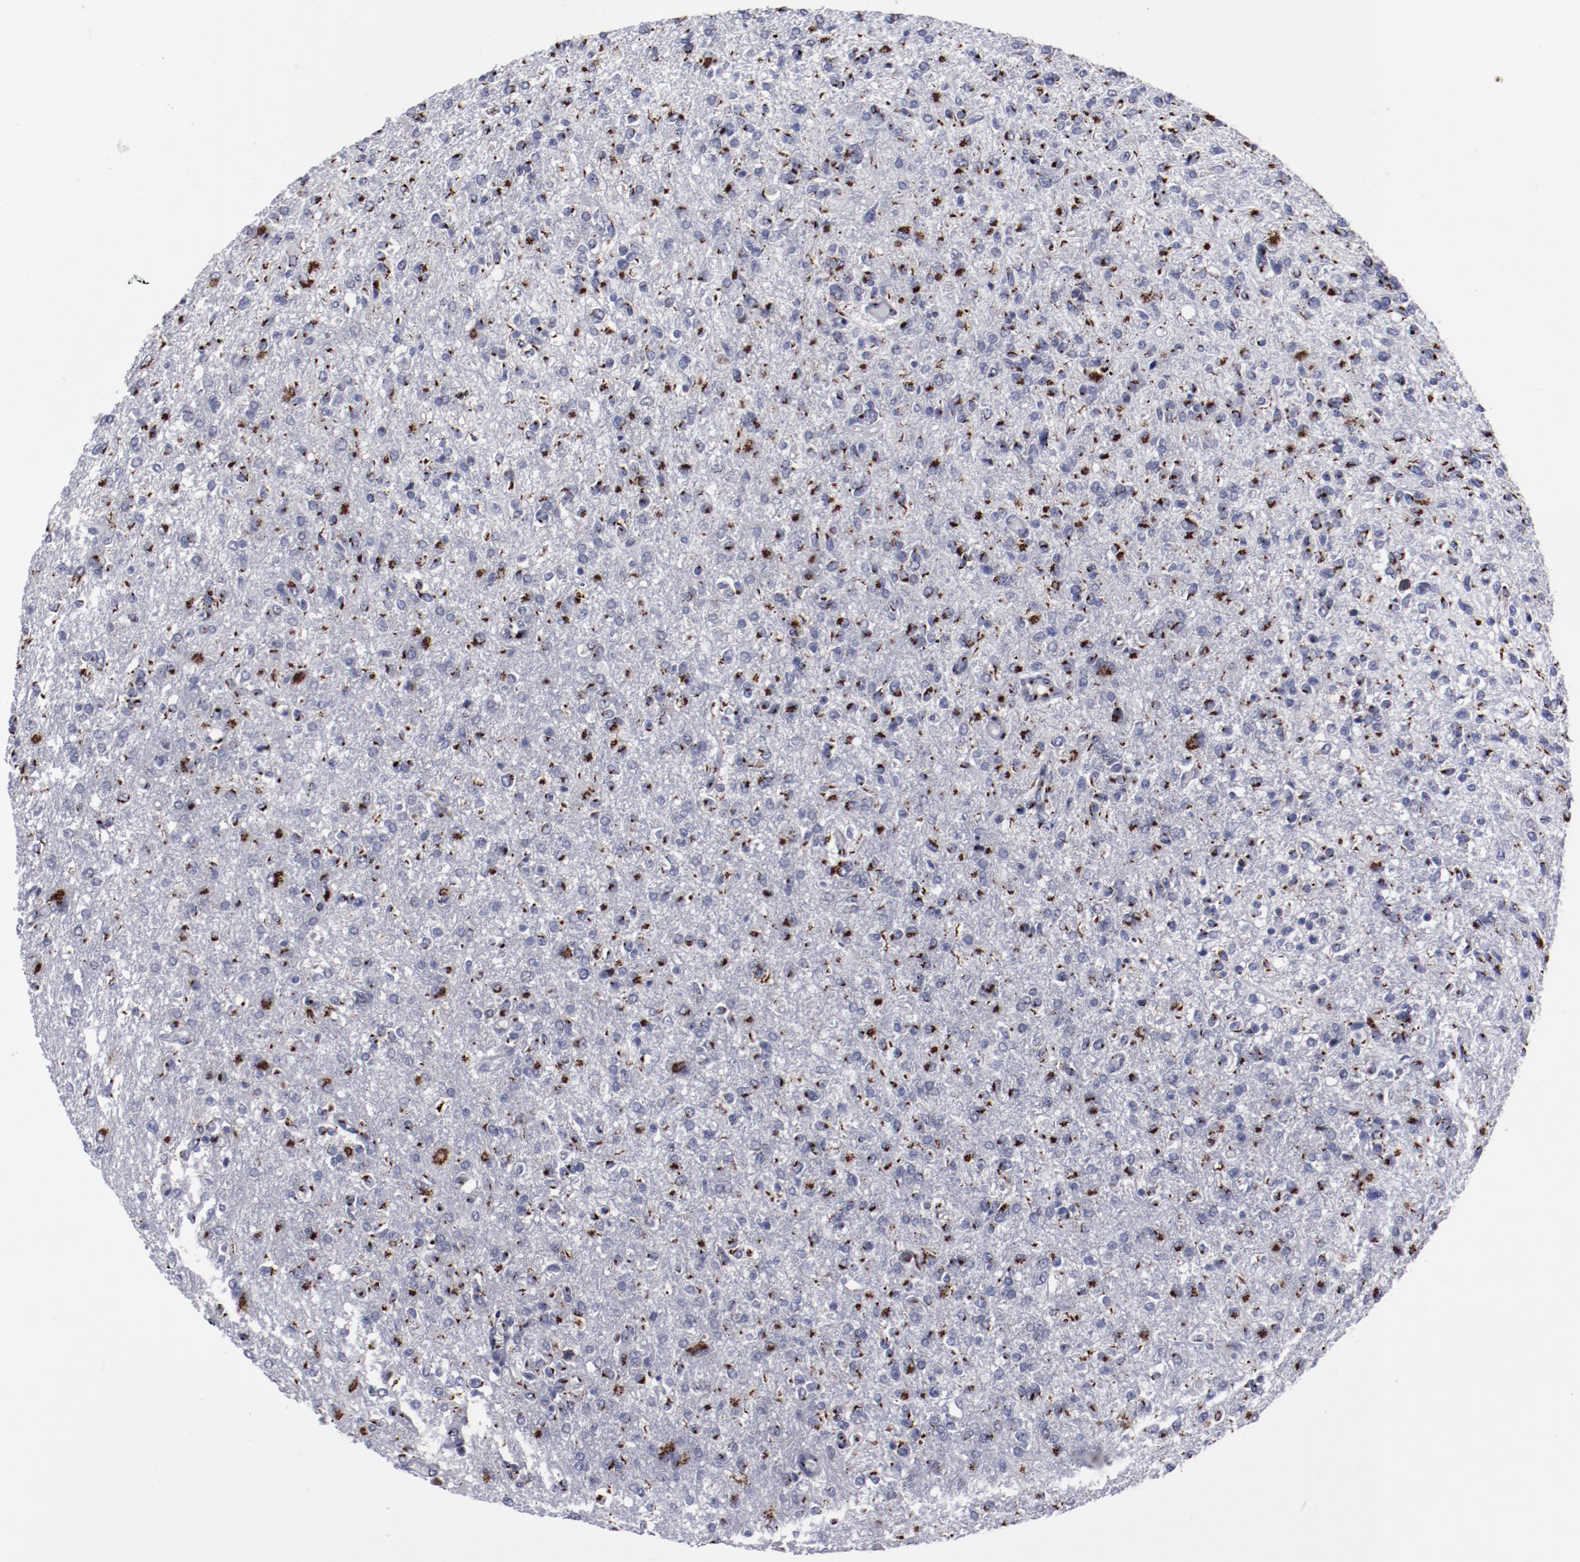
{"staining": {"intensity": "strong", "quantity": "25%-75%", "location": "cytoplasmic/membranous"}, "tissue": "glioma", "cell_type": "Tumor cells", "image_type": "cancer", "snomed": [{"axis": "morphology", "description": "Glioma, malignant, High grade"}, {"axis": "topography", "description": "Cerebral cortex"}], "caption": "Immunohistochemical staining of human glioma reveals high levels of strong cytoplasmic/membranous expression in approximately 25%-75% of tumor cells.", "gene": "GOLIM4", "patient": {"sex": "male", "age": 76}}